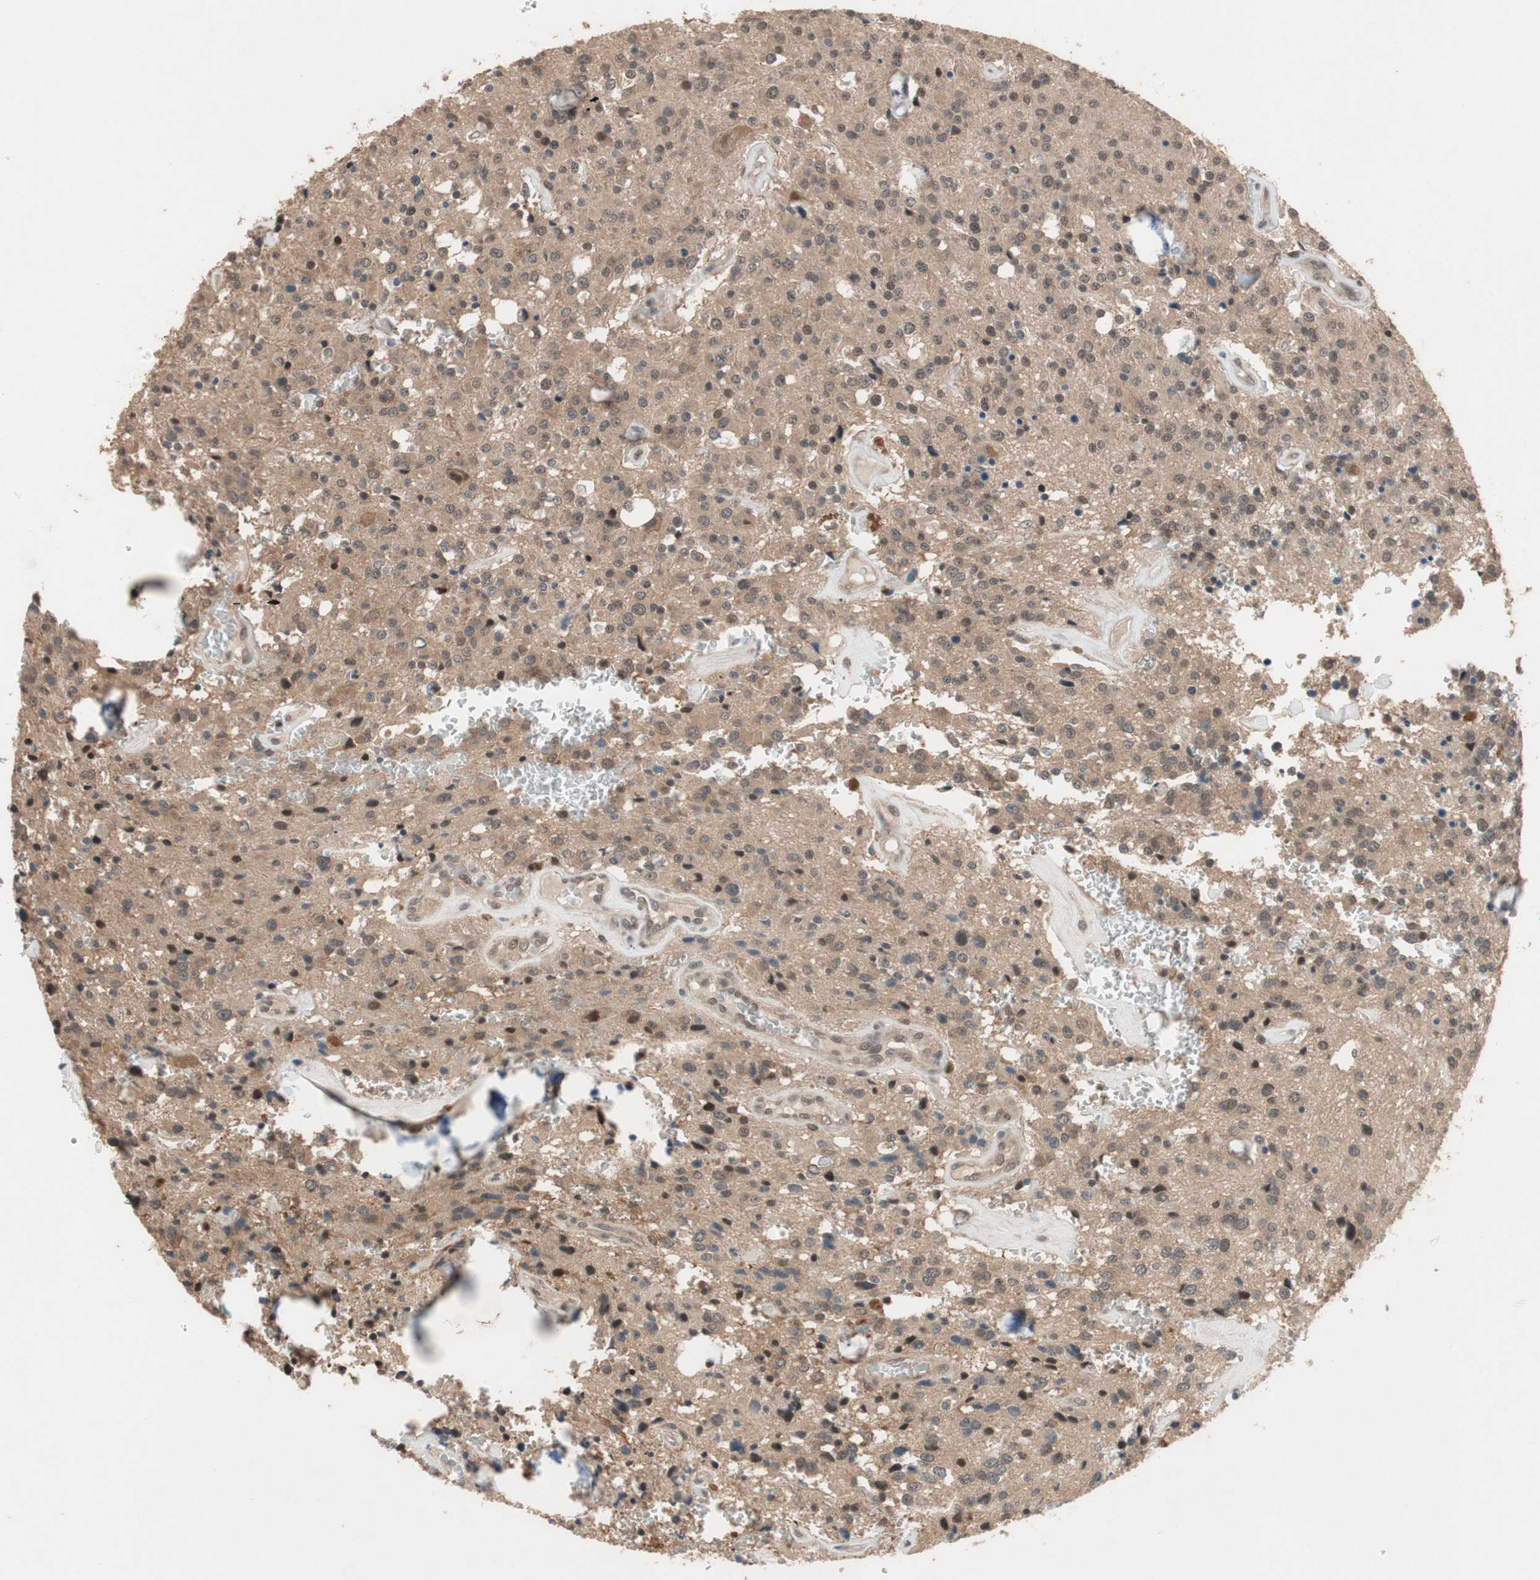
{"staining": {"intensity": "moderate", "quantity": ">75%", "location": "cytoplasmic/membranous,nuclear"}, "tissue": "glioma", "cell_type": "Tumor cells", "image_type": "cancer", "snomed": [{"axis": "morphology", "description": "Glioma, malignant, Low grade"}, {"axis": "topography", "description": "Brain"}], "caption": "Human glioma stained for a protein (brown) shows moderate cytoplasmic/membranous and nuclear positive staining in approximately >75% of tumor cells.", "gene": "GART", "patient": {"sex": "male", "age": 58}}